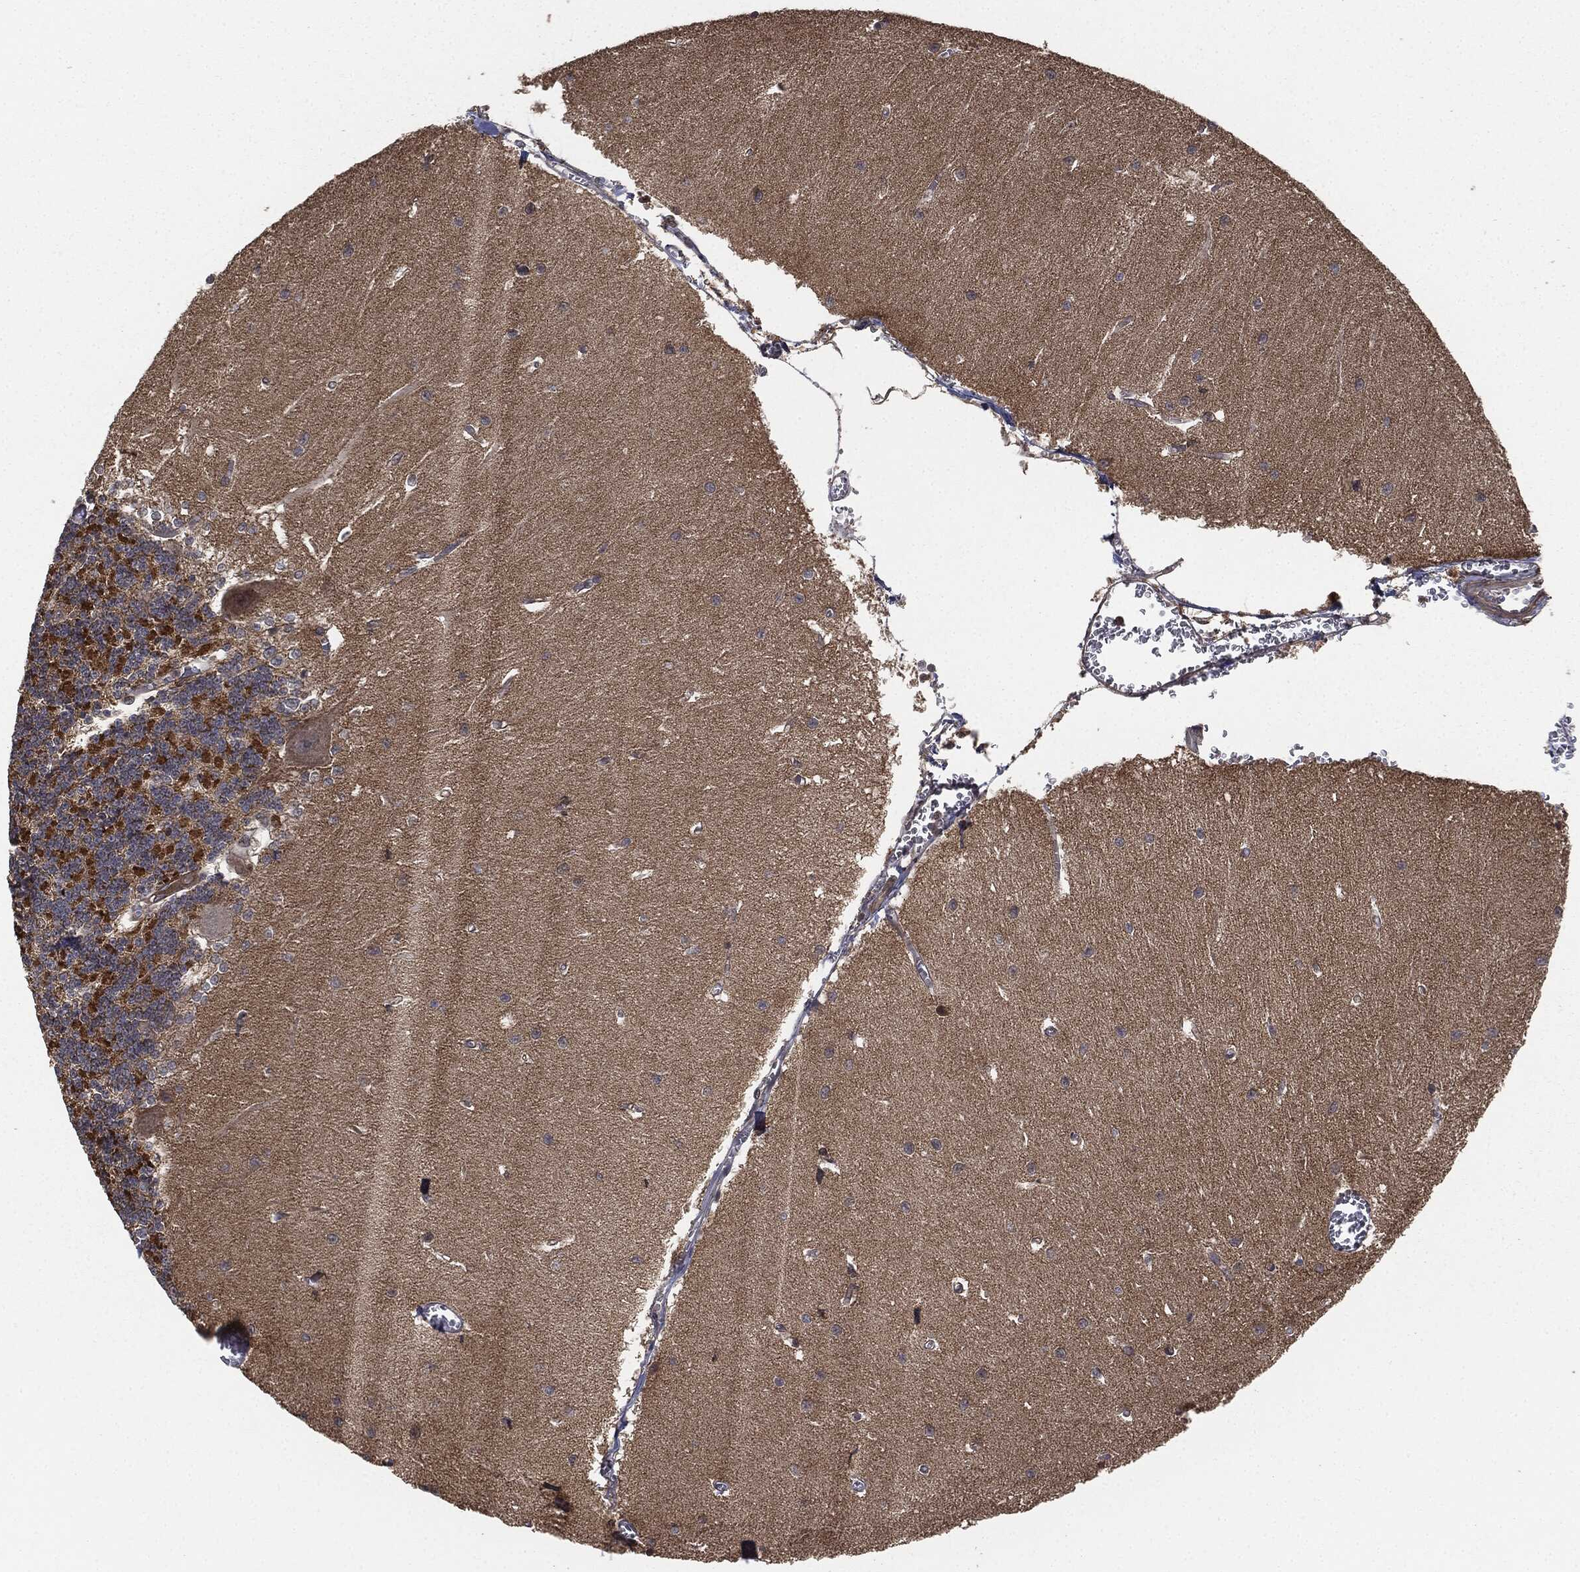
{"staining": {"intensity": "negative", "quantity": "none", "location": "none"}, "tissue": "cerebellum", "cell_type": "Cells in granular layer", "image_type": "normal", "snomed": [{"axis": "morphology", "description": "Normal tissue, NOS"}, {"axis": "topography", "description": "Cerebellum"}], "caption": "This is an immunohistochemistry image of benign cerebellum. There is no expression in cells in granular layer.", "gene": "ERBIN", "patient": {"sex": "male", "age": 37}}